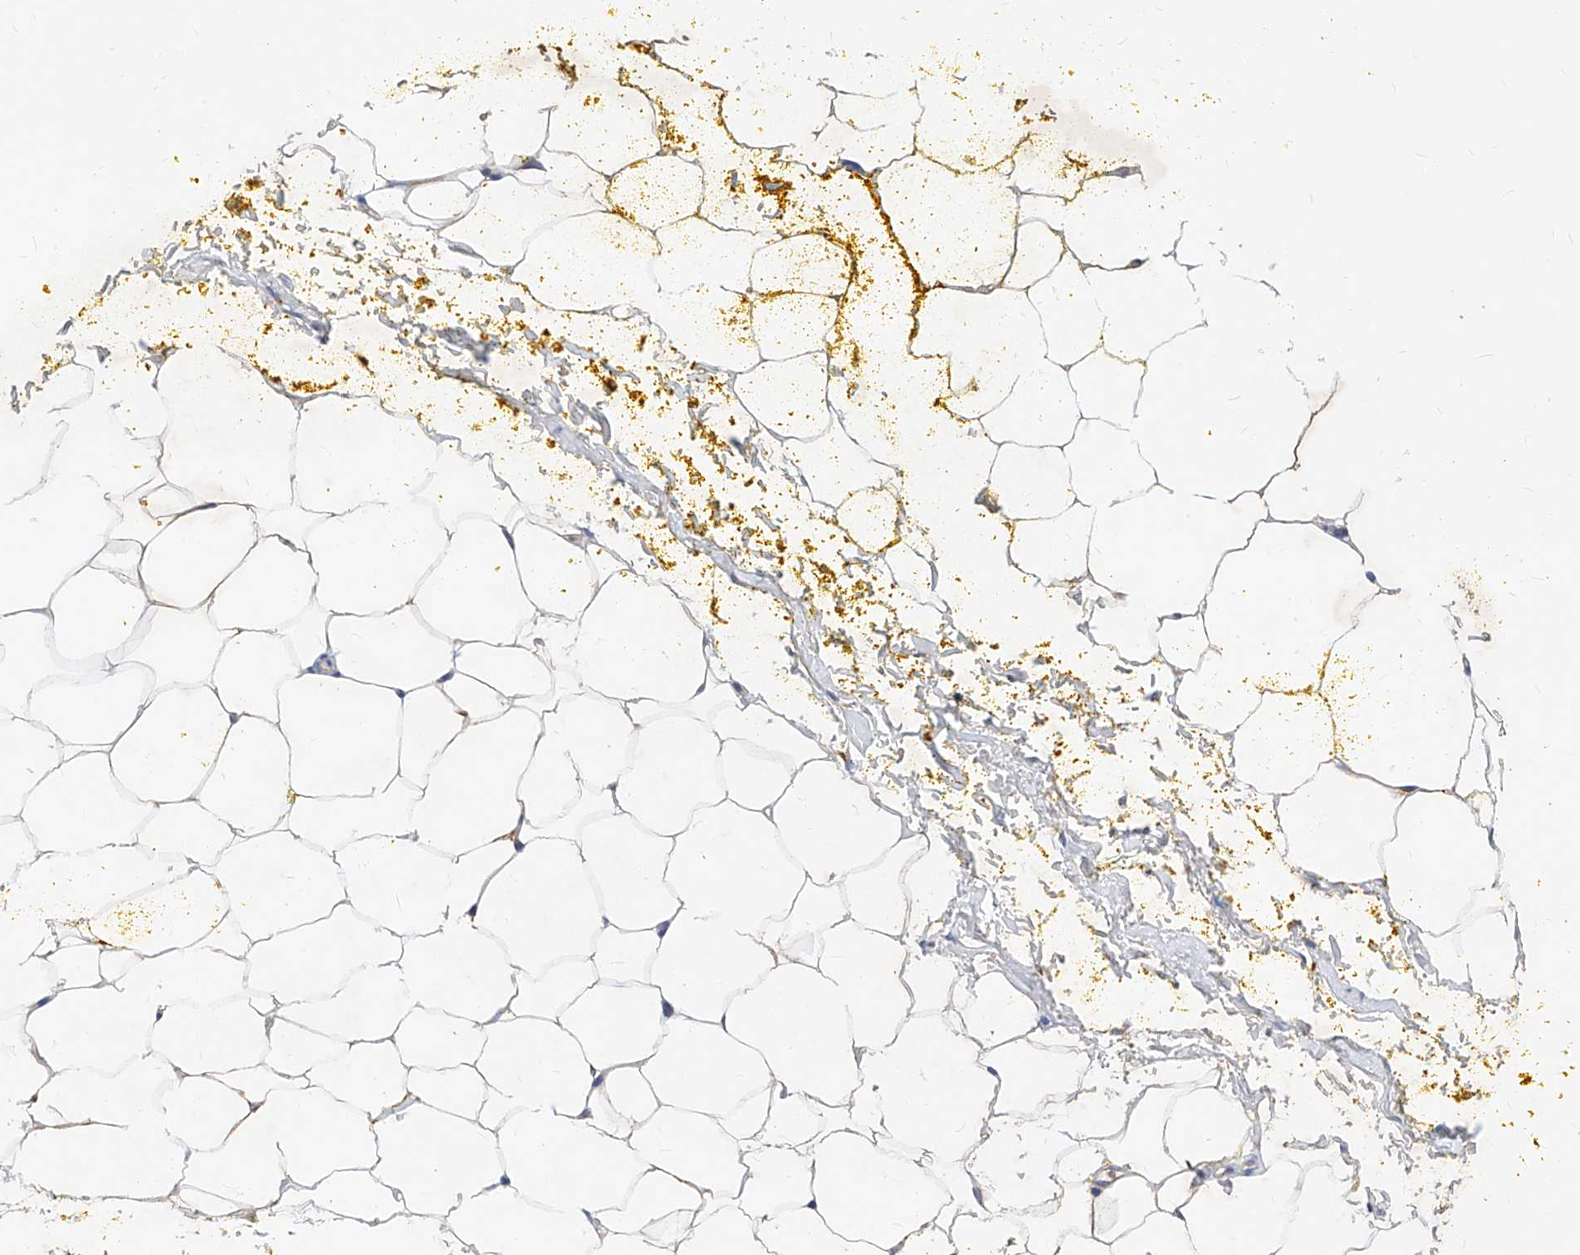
{"staining": {"intensity": "negative", "quantity": "none", "location": "none"}, "tissue": "adipose tissue", "cell_type": "Adipocytes", "image_type": "normal", "snomed": [{"axis": "morphology", "description": "Normal tissue, NOS"}, {"axis": "morphology", "description": "Adenocarcinoma, Low grade"}, {"axis": "topography", "description": "Prostate"}, {"axis": "topography", "description": "Peripheral nerve tissue"}], "caption": "This image is of normal adipose tissue stained with immunohistochemistry (IHC) to label a protein in brown with the nuclei are counter-stained blue. There is no expression in adipocytes. Brightfield microscopy of immunohistochemistry stained with DAB (brown) and hematoxylin (blue), captured at high magnification.", "gene": "HRNR", "patient": {"sex": "male", "age": 63}}